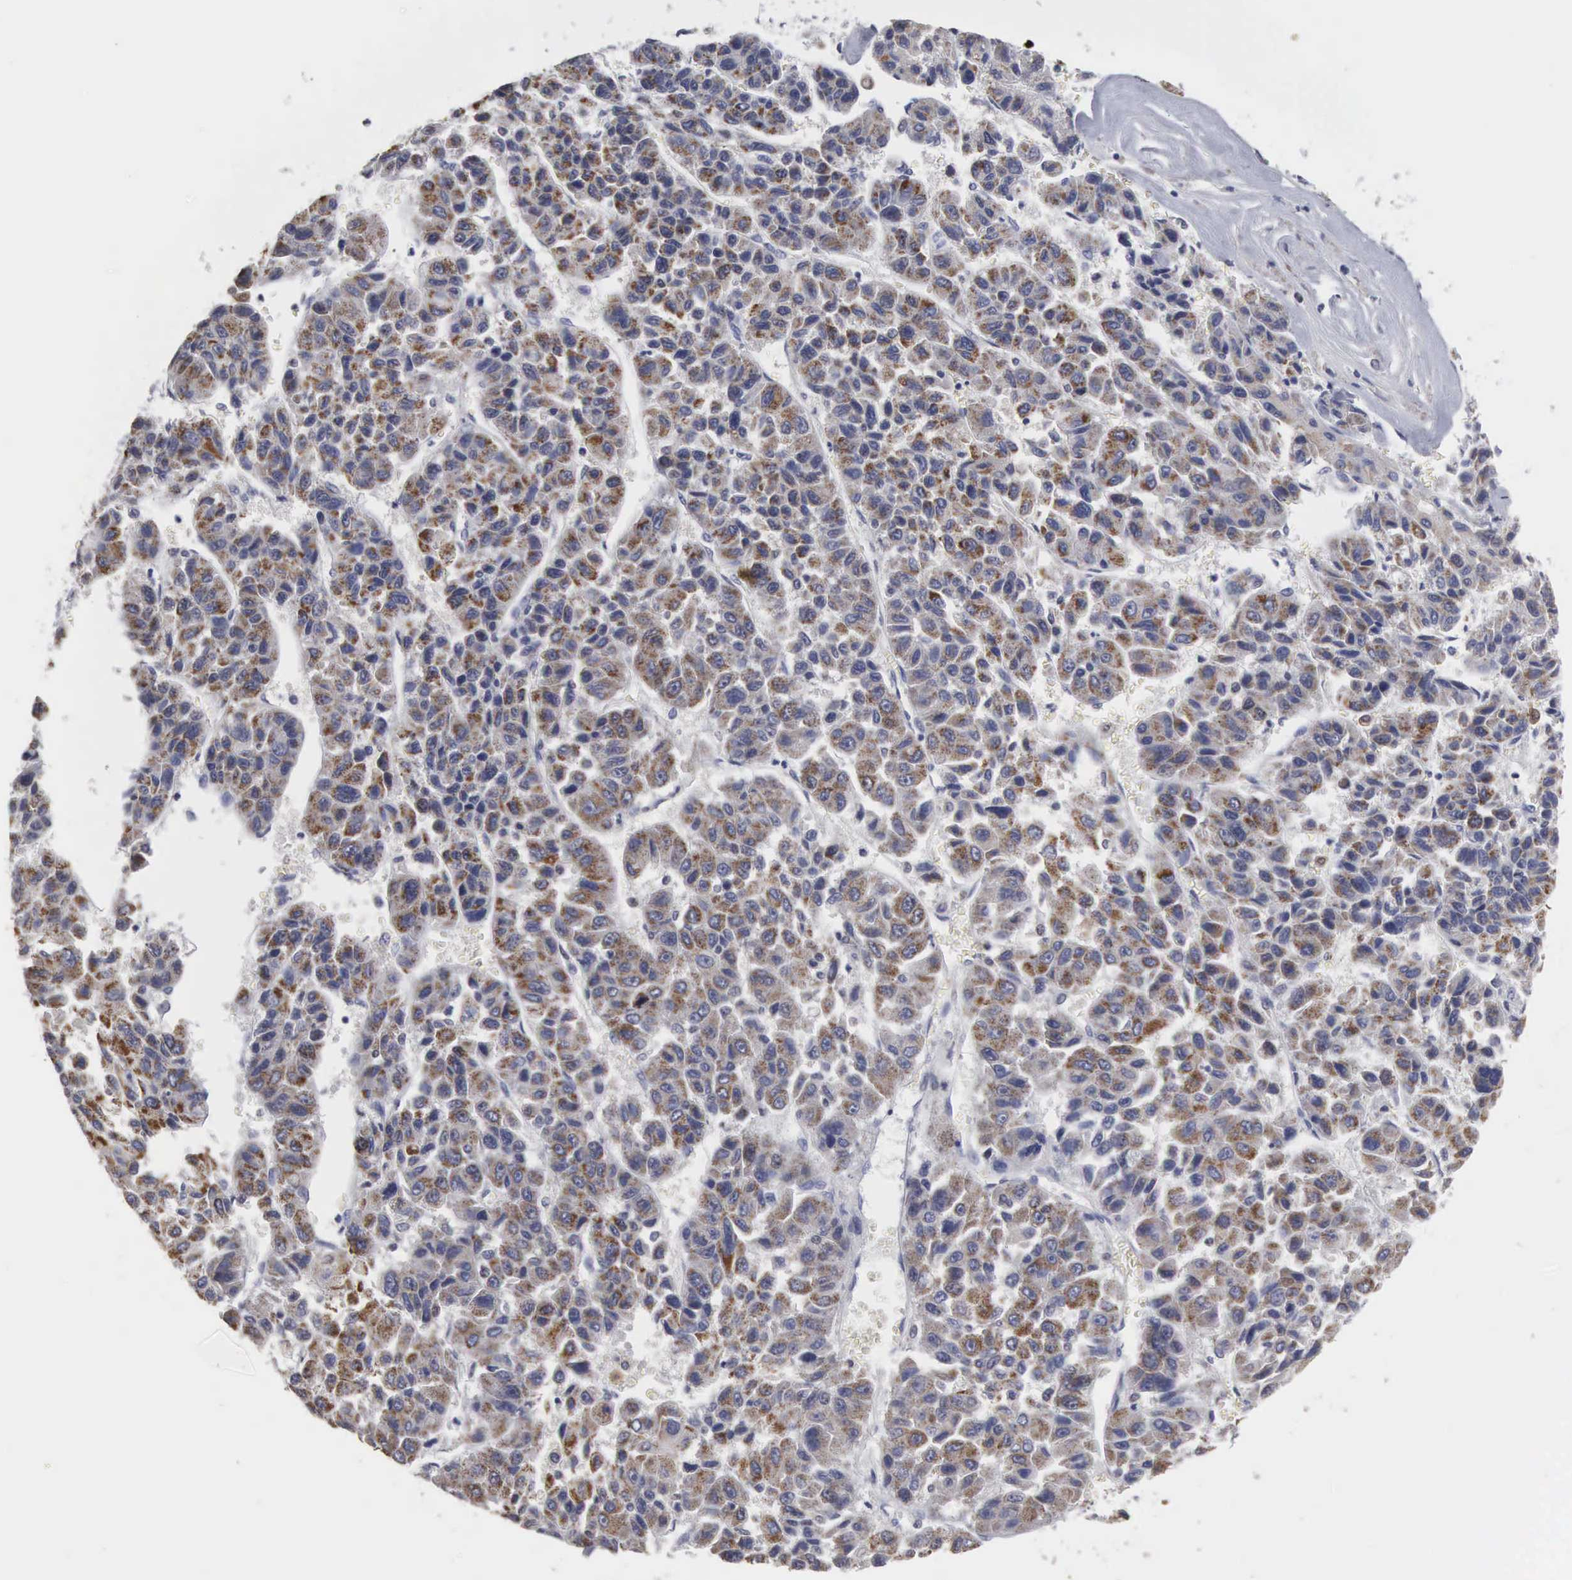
{"staining": {"intensity": "weak", "quantity": "25%-75%", "location": "cytoplasmic/membranous"}, "tissue": "liver cancer", "cell_type": "Tumor cells", "image_type": "cancer", "snomed": [{"axis": "morphology", "description": "Carcinoma, Hepatocellular, NOS"}, {"axis": "topography", "description": "Liver"}], "caption": "Immunohistochemical staining of hepatocellular carcinoma (liver) displays low levels of weak cytoplasmic/membranous protein expression in about 25%-75% of tumor cells.", "gene": "HMOX1", "patient": {"sex": "male", "age": 64}}